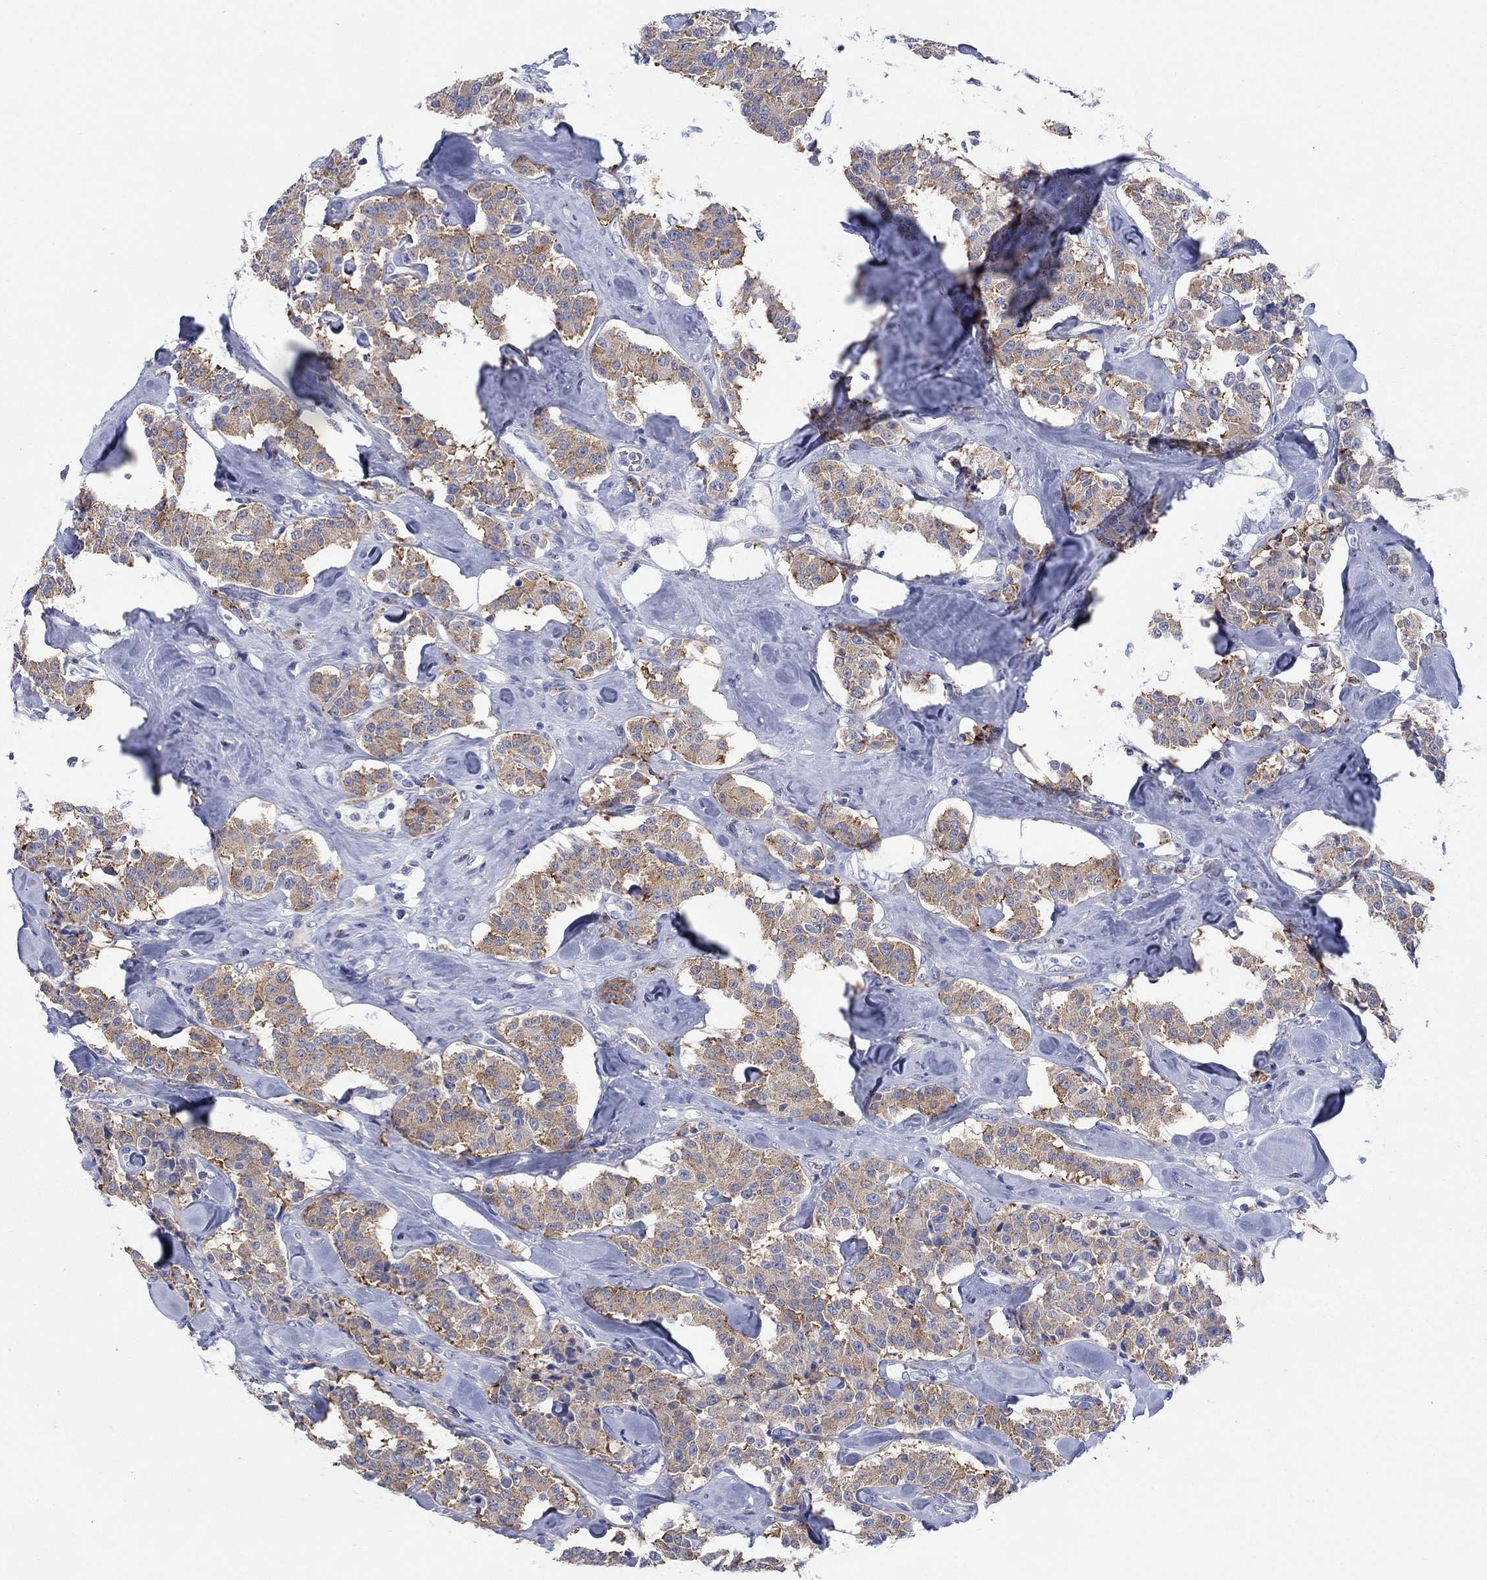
{"staining": {"intensity": "moderate", "quantity": ">75%", "location": "cytoplasmic/membranous"}, "tissue": "carcinoid", "cell_type": "Tumor cells", "image_type": "cancer", "snomed": [{"axis": "morphology", "description": "Carcinoid, malignant, NOS"}, {"axis": "topography", "description": "Pancreas"}], "caption": "About >75% of tumor cells in human carcinoid exhibit moderate cytoplasmic/membranous protein positivity as visualized by brown immunohistochemical staining.", "gene": "PTPRZ1", "patient": {"sex": "male", "age": 41}}